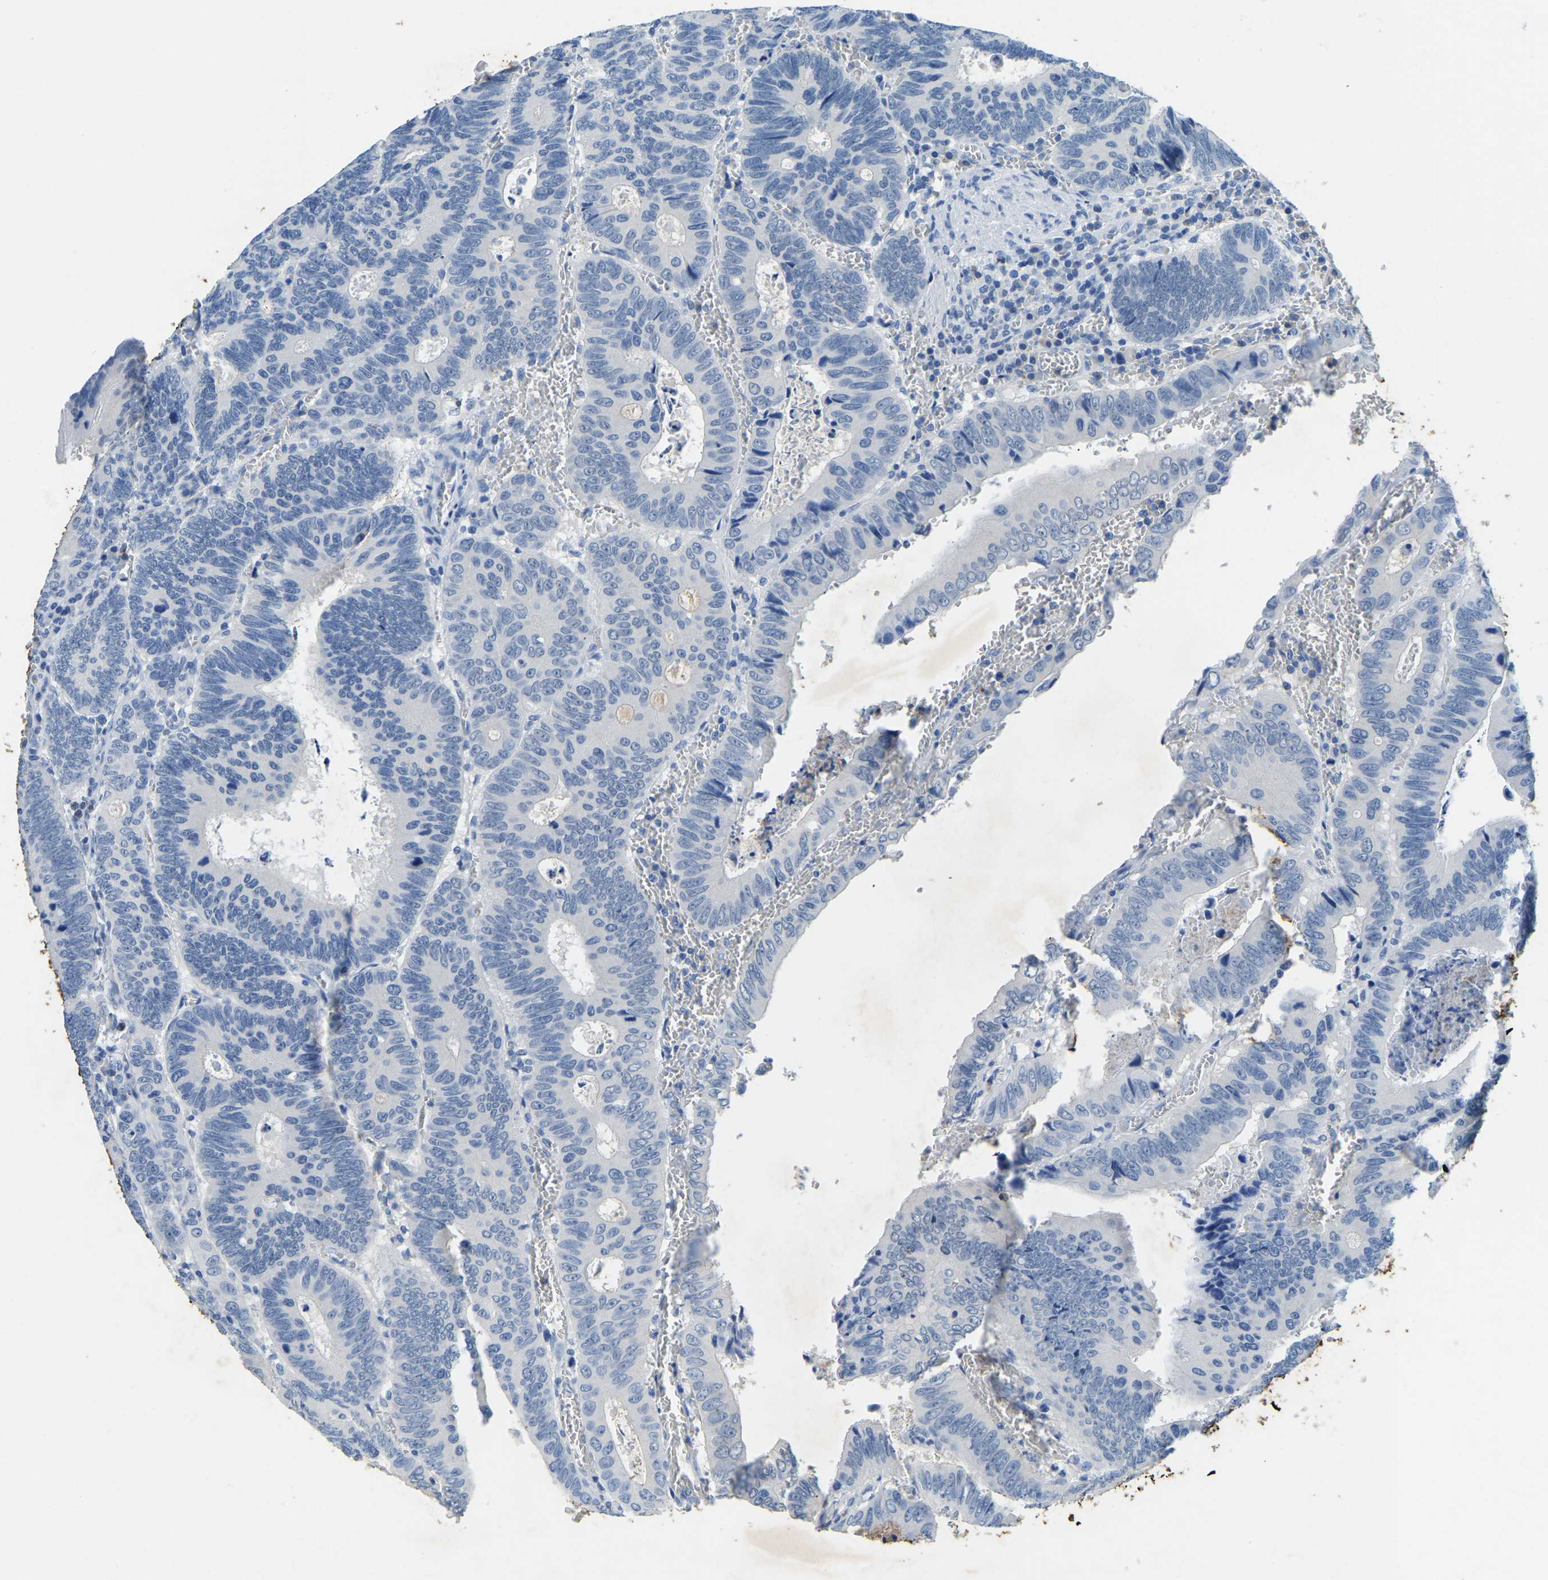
{"staining": {"intensity": "negative", "quantity": "none", "location": "none"}, "tissue": "colorectal cancer", "cell_type": "Tumor cells", "image_type": "cancer", "snomed": [{"axis": "morphology", "description": "Inflammation, NOS"}, {"axis": "morphology", "description": "Adenocarcinoma, NOS"}, {"axis": "topography", "description": "Colon"}], "caption": "The IHC histopathology image has no significant staining in tumor cells of adenocarcinoma (colorectal) tissue.", "gene": "UBN2", "patient": {"sex": "male", "age": 72}}